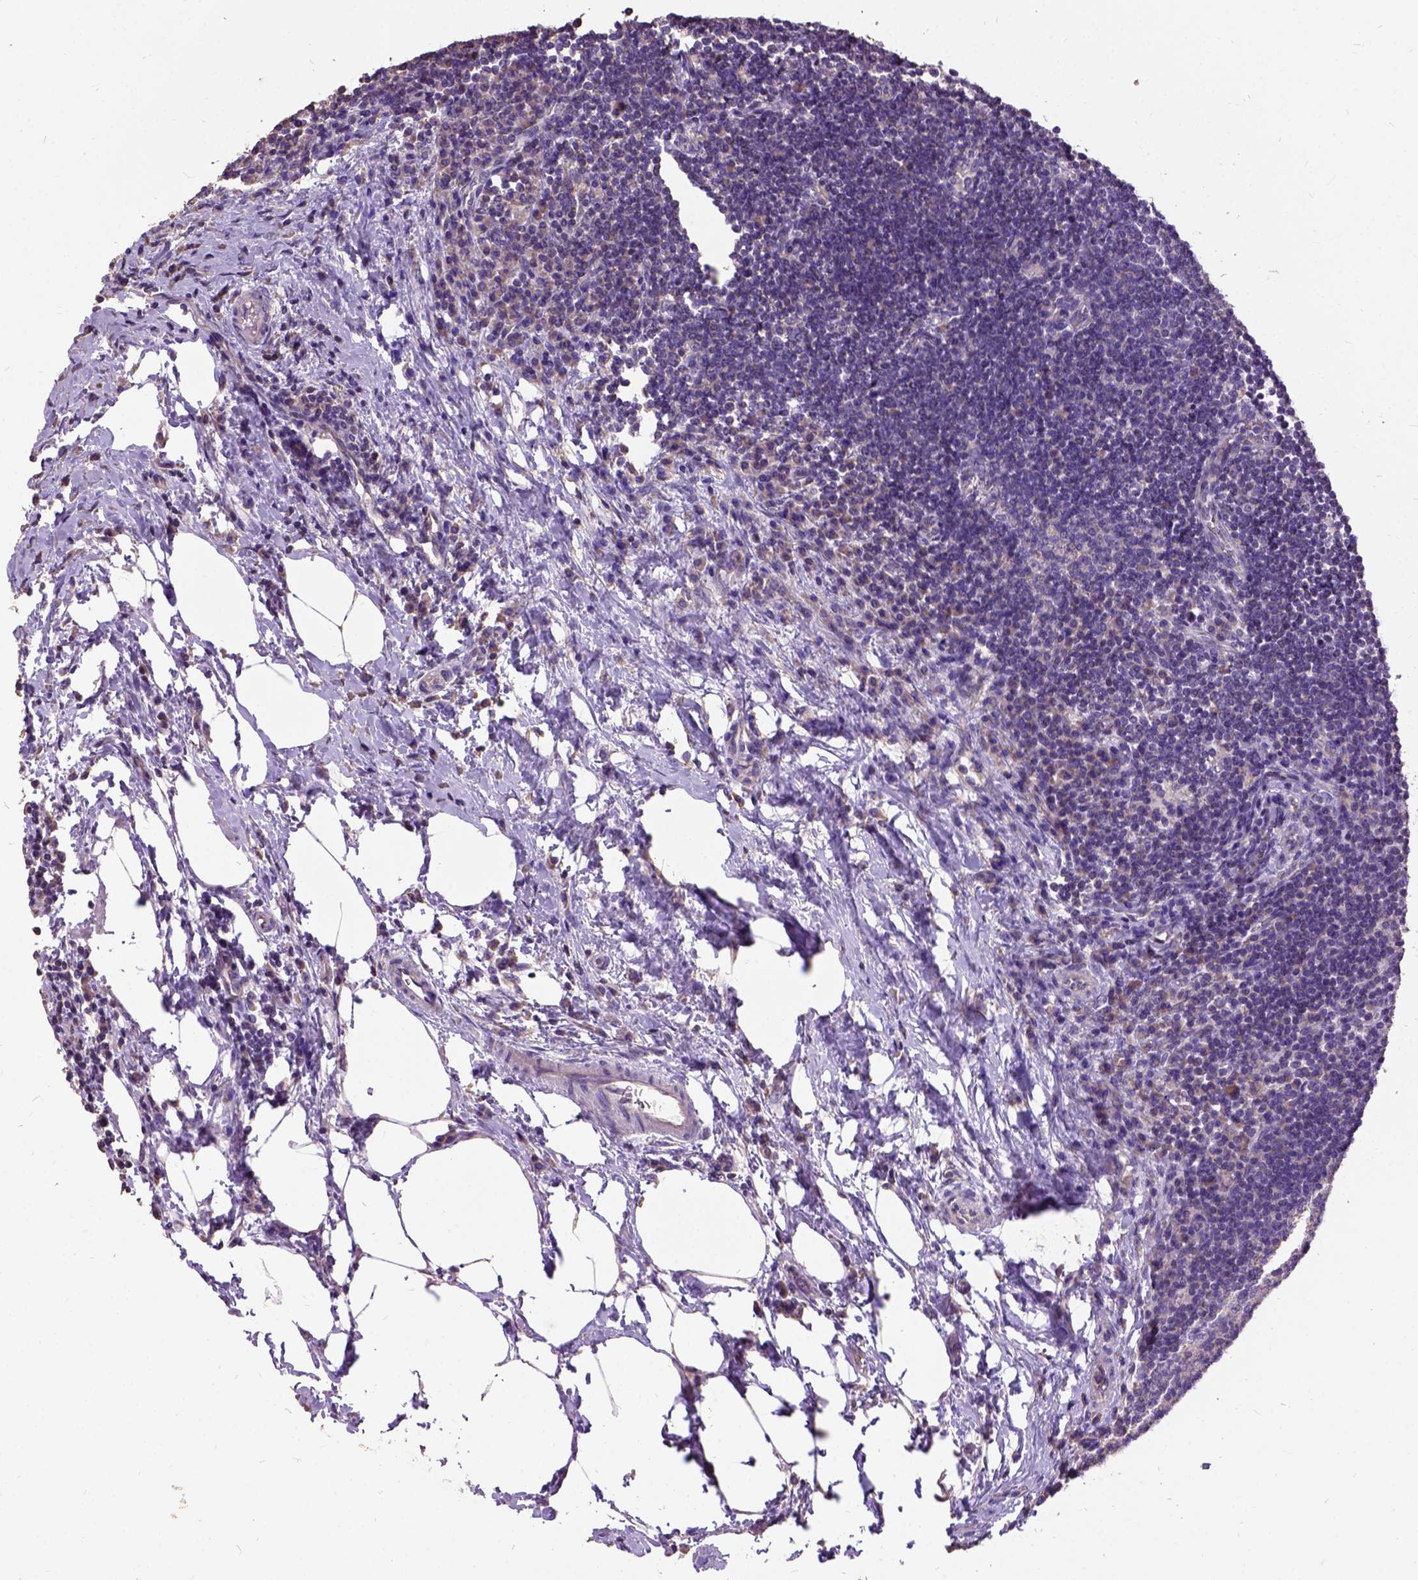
{"staining": {"intensity": "negative", "quantity": "none", "location": "none"}, "tissue": "lymph node", "cell_type": "Germinal center cells", "image_type": "normal", "snomed": [{"axis": "morphology", "description": "Normal tissue, NOS"}, {"axis": "topography", "description": "Lymph node"}], "caption": "The image demonstrates no staining of germinal center cells in unremarkable lymph node. Brightfield microscopy of immunohistochemistry (IHC) stained with DAB (brown) and hematoxylin (blue), captured at high magnification.", "gene": "DQX1", "patient": {"sex": "male", "age": 67}}